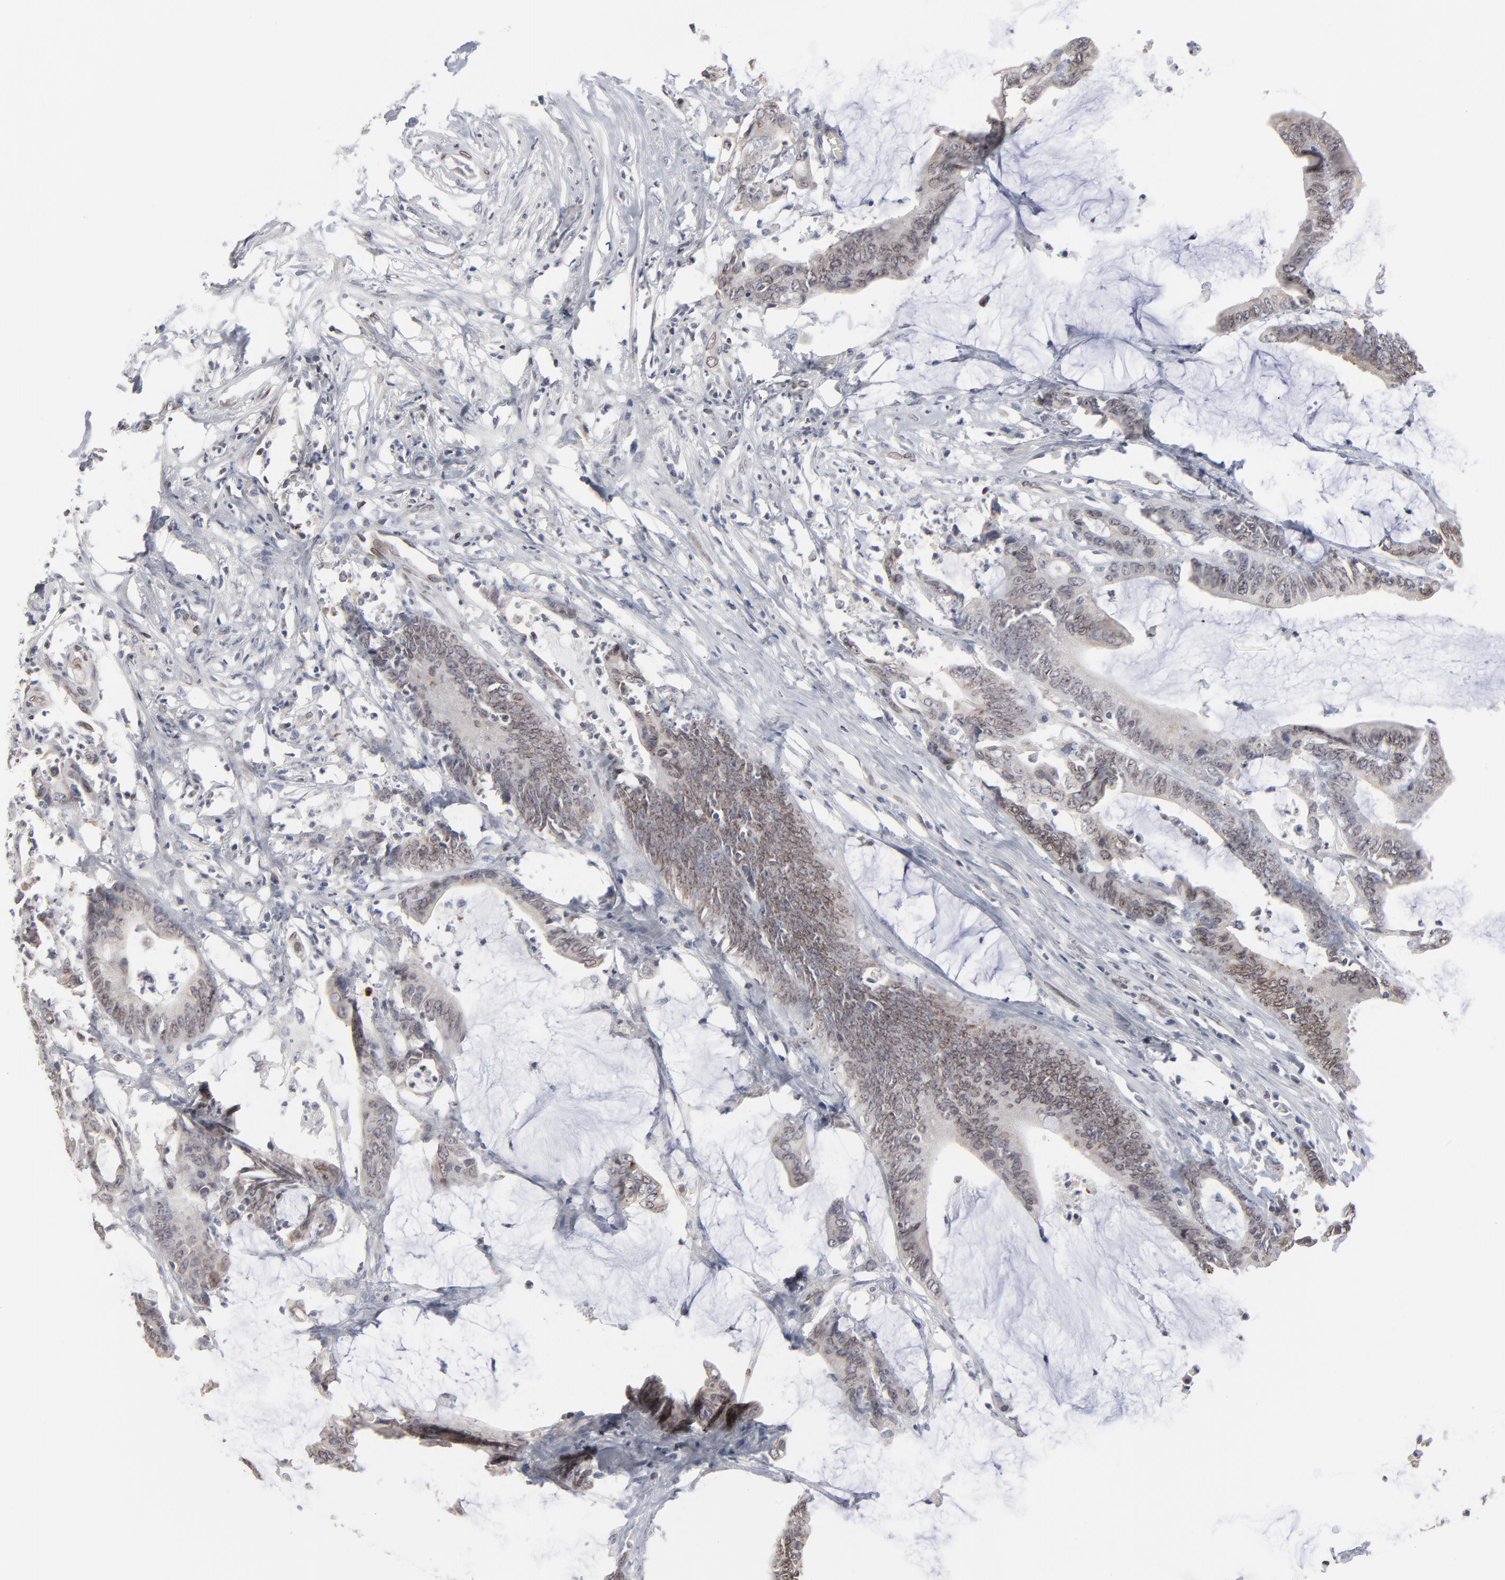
{"staining": {"intensity": "weak", "quantity": ">75%", "location": "cytoplasmic/membranous,nuclear"}, "tissue": "colorectal cancer", "cell_type": "Tumor cells", "image_type": "cancer", "snomed": [{"axis": "morphology", "description": "Adenocarcinoma, NOS"}, {"axis": "topography", "description": "Rectum"}], "caption": "The micrograph exhibits immunohistochemical staining of colorectal cancer. There is weak cytoplasmic/membranous and nuclear expression is appreciated in about >75% of tumor cells.", "gene": "SYNE2", "patient": {"sex": "female", "age": 66}}